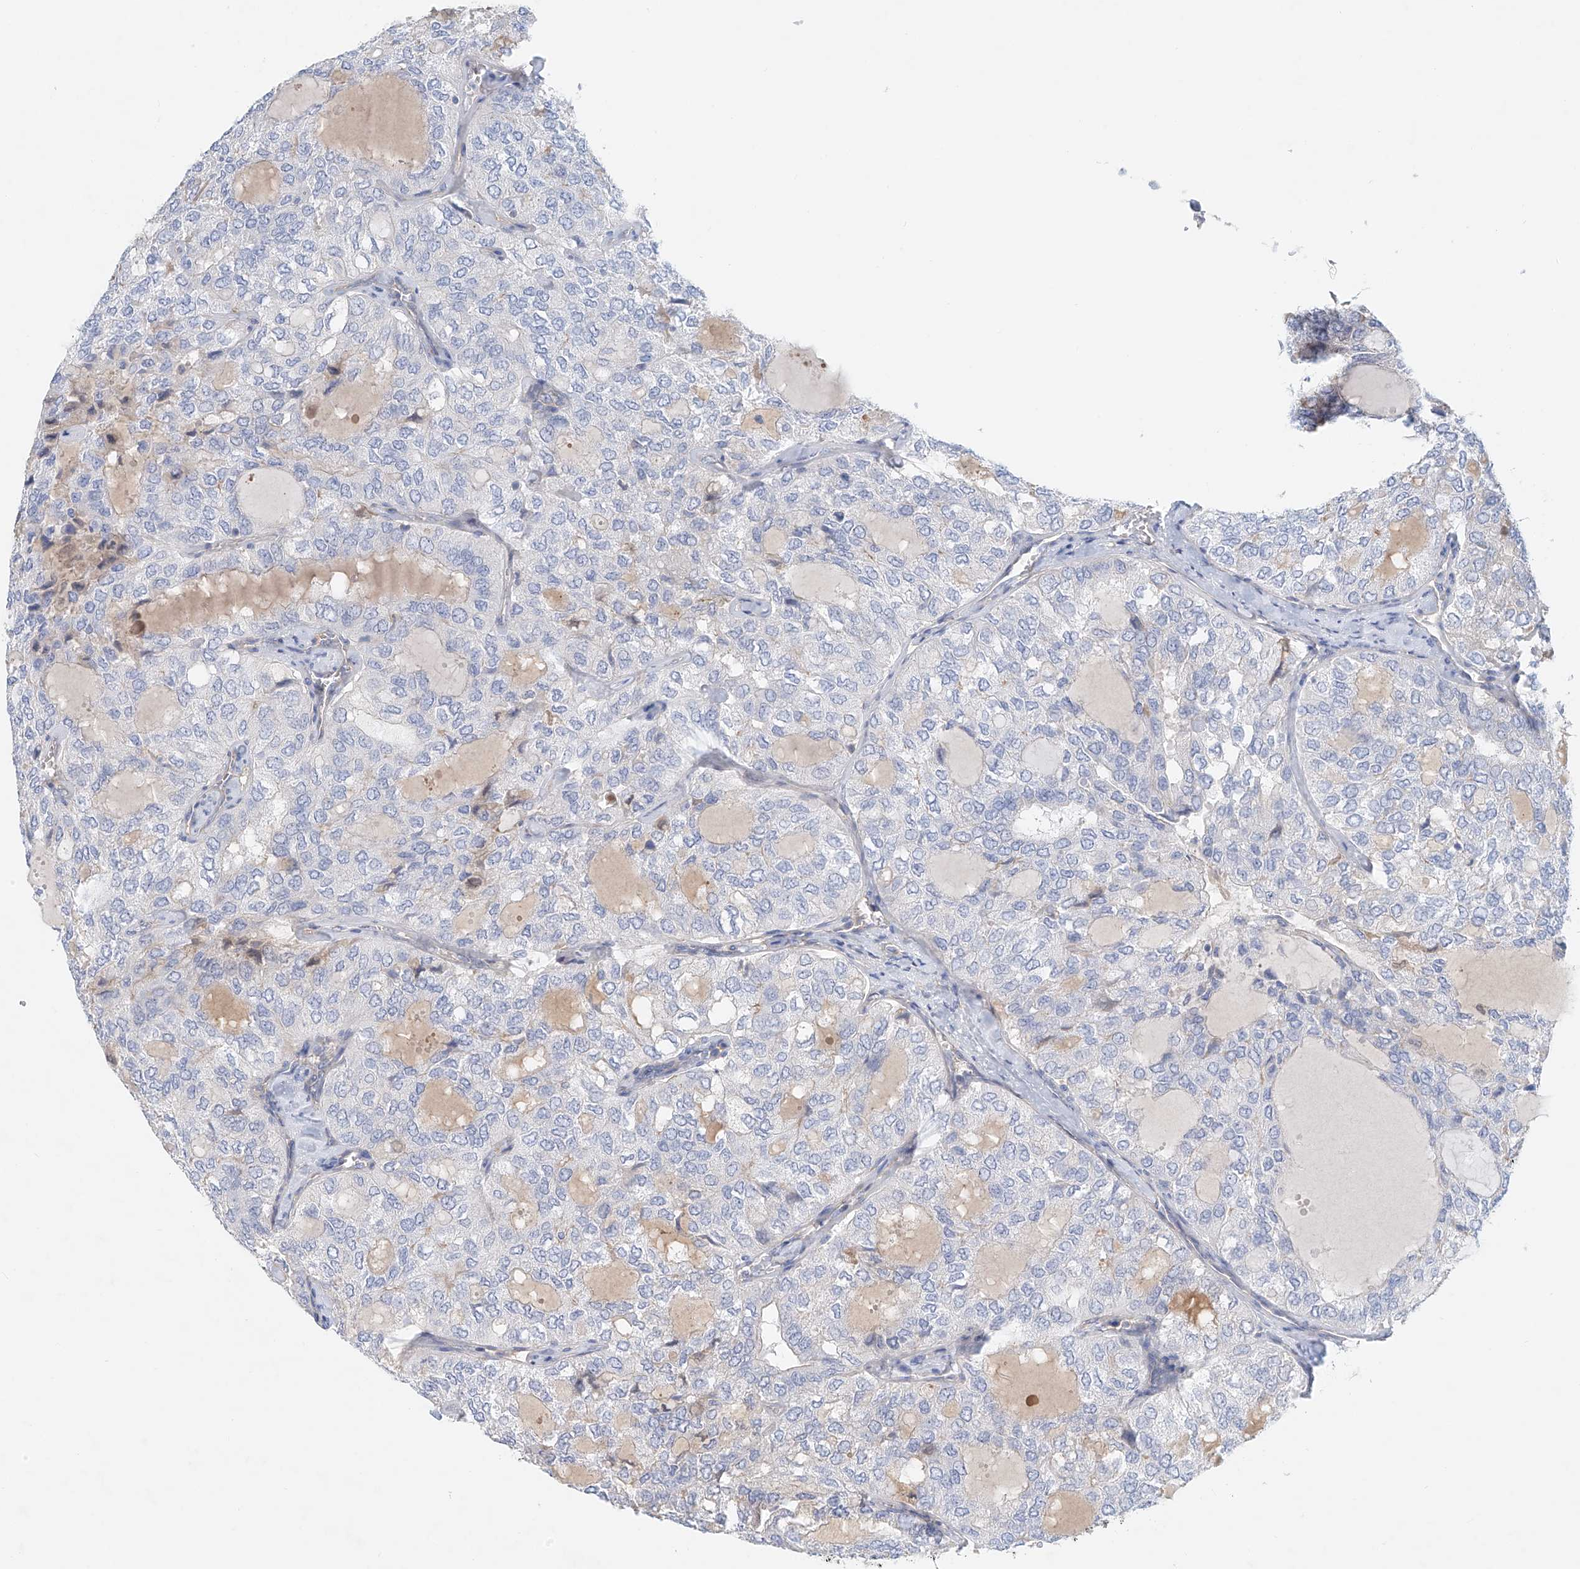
{"staining": {"intensity": "negative", "quantity": "none", "location": "none"}, "tissue": "thyroid cancer", "cell_type": "Tumor cells", "image_type": "cancer", "snomed": [{"axis": "morphology", "description": "Follicular adenoma carcinoma, NOS"}, {"axis": "topography", "description": "Thyroid gland"}], "caption": "DAB (3,3'-diaminobenzidine) immunohistochemical staining of human thyroid cancer reveals no significant staining in tumor cells.", "gene": "FRYL", "patient": {"sex": "male", "age": 75}}